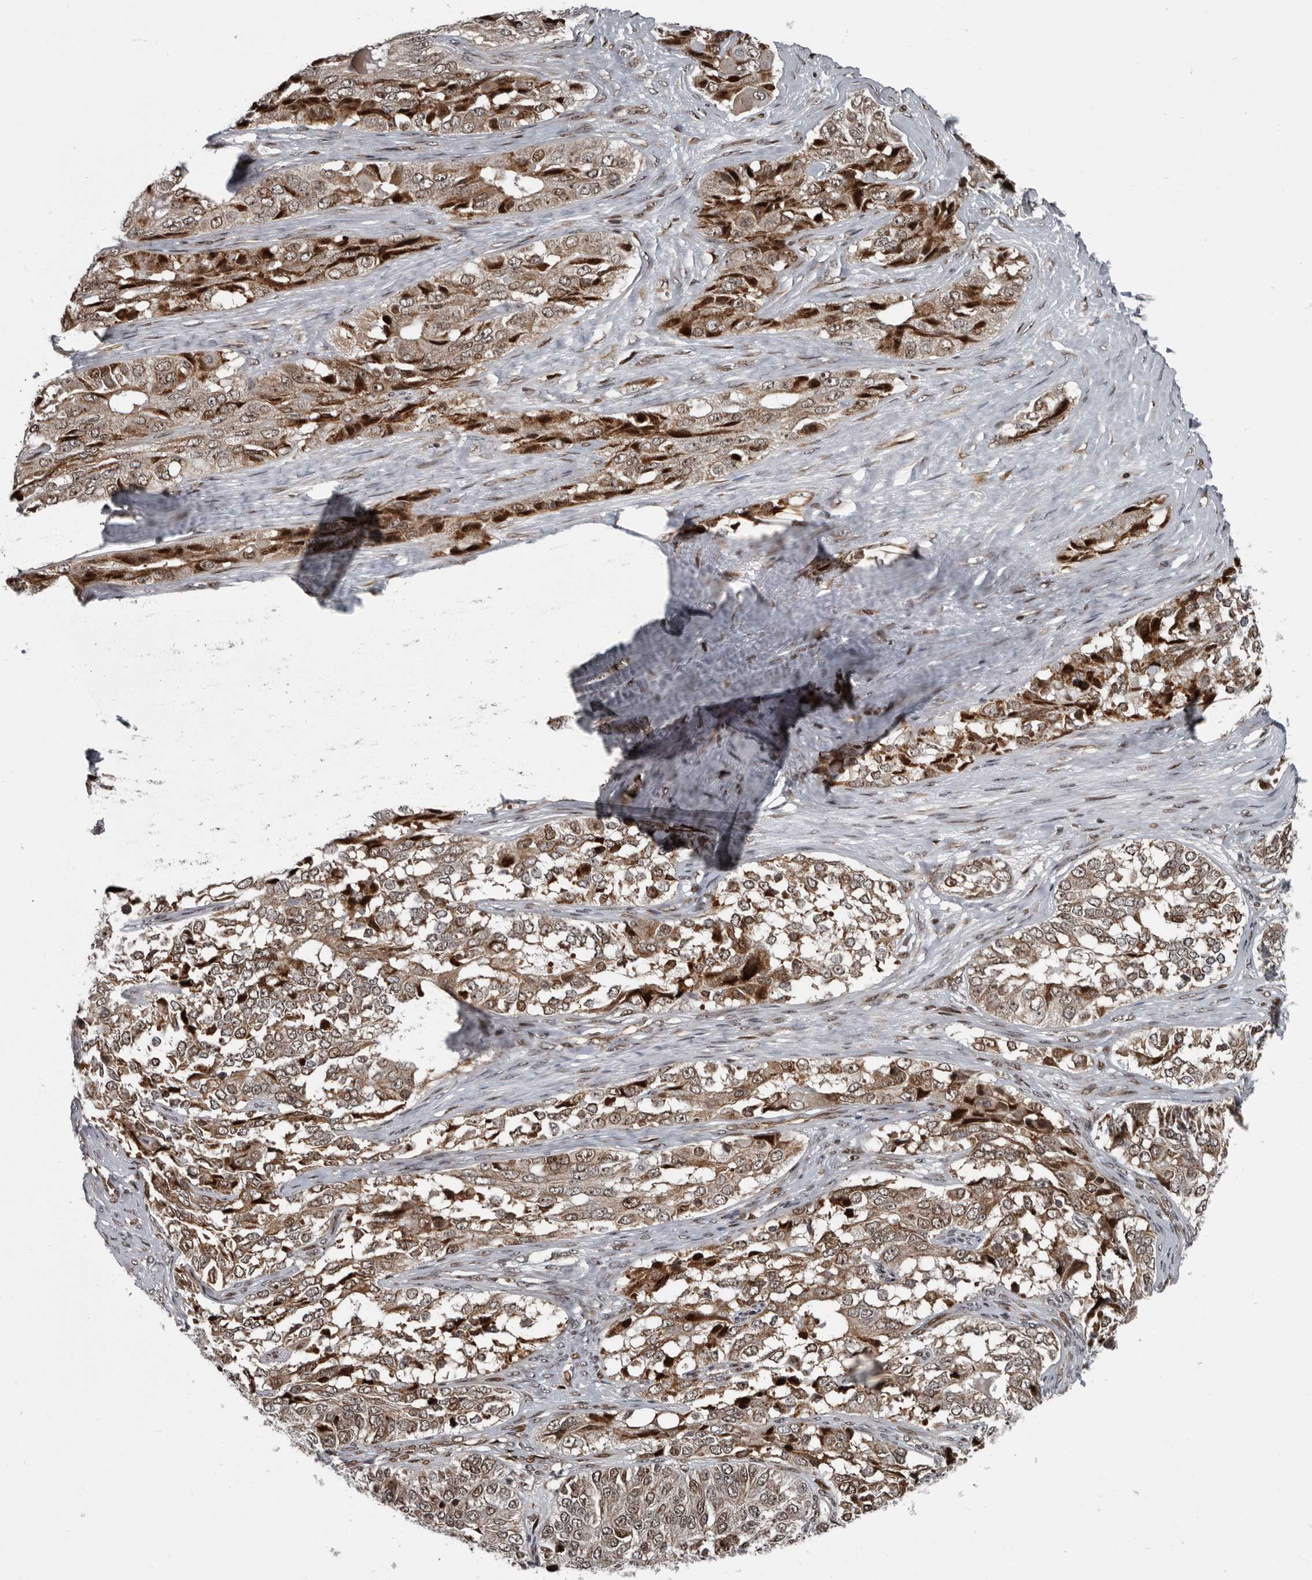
{"staining": {"intensity": "moderate", "quantity": ">75%", "location": "cytoplasmic/membranous,nuclear"}, "tissue": "ovarian cancer", "cell_type": "Tumor cells", "image_type": "cancer", "snomed": [{"axis": "morphology", "description": "Carcinoma, endometroid"}, {"axis": "topography", "description": "Ovary"}], "caption": "Moderate cytoplasmic/membranous and nuclear staining is appreciated in about >75% of tumor cells in ovarian cancer. The staining was performed using DAB (3,3'-diaminobenzidine), with brown indicating positive protein expression. Nuclei are stained blue with hematoxylin.", "gene": "CHD1L", "patient": {"sex": "female", "age": 51}}